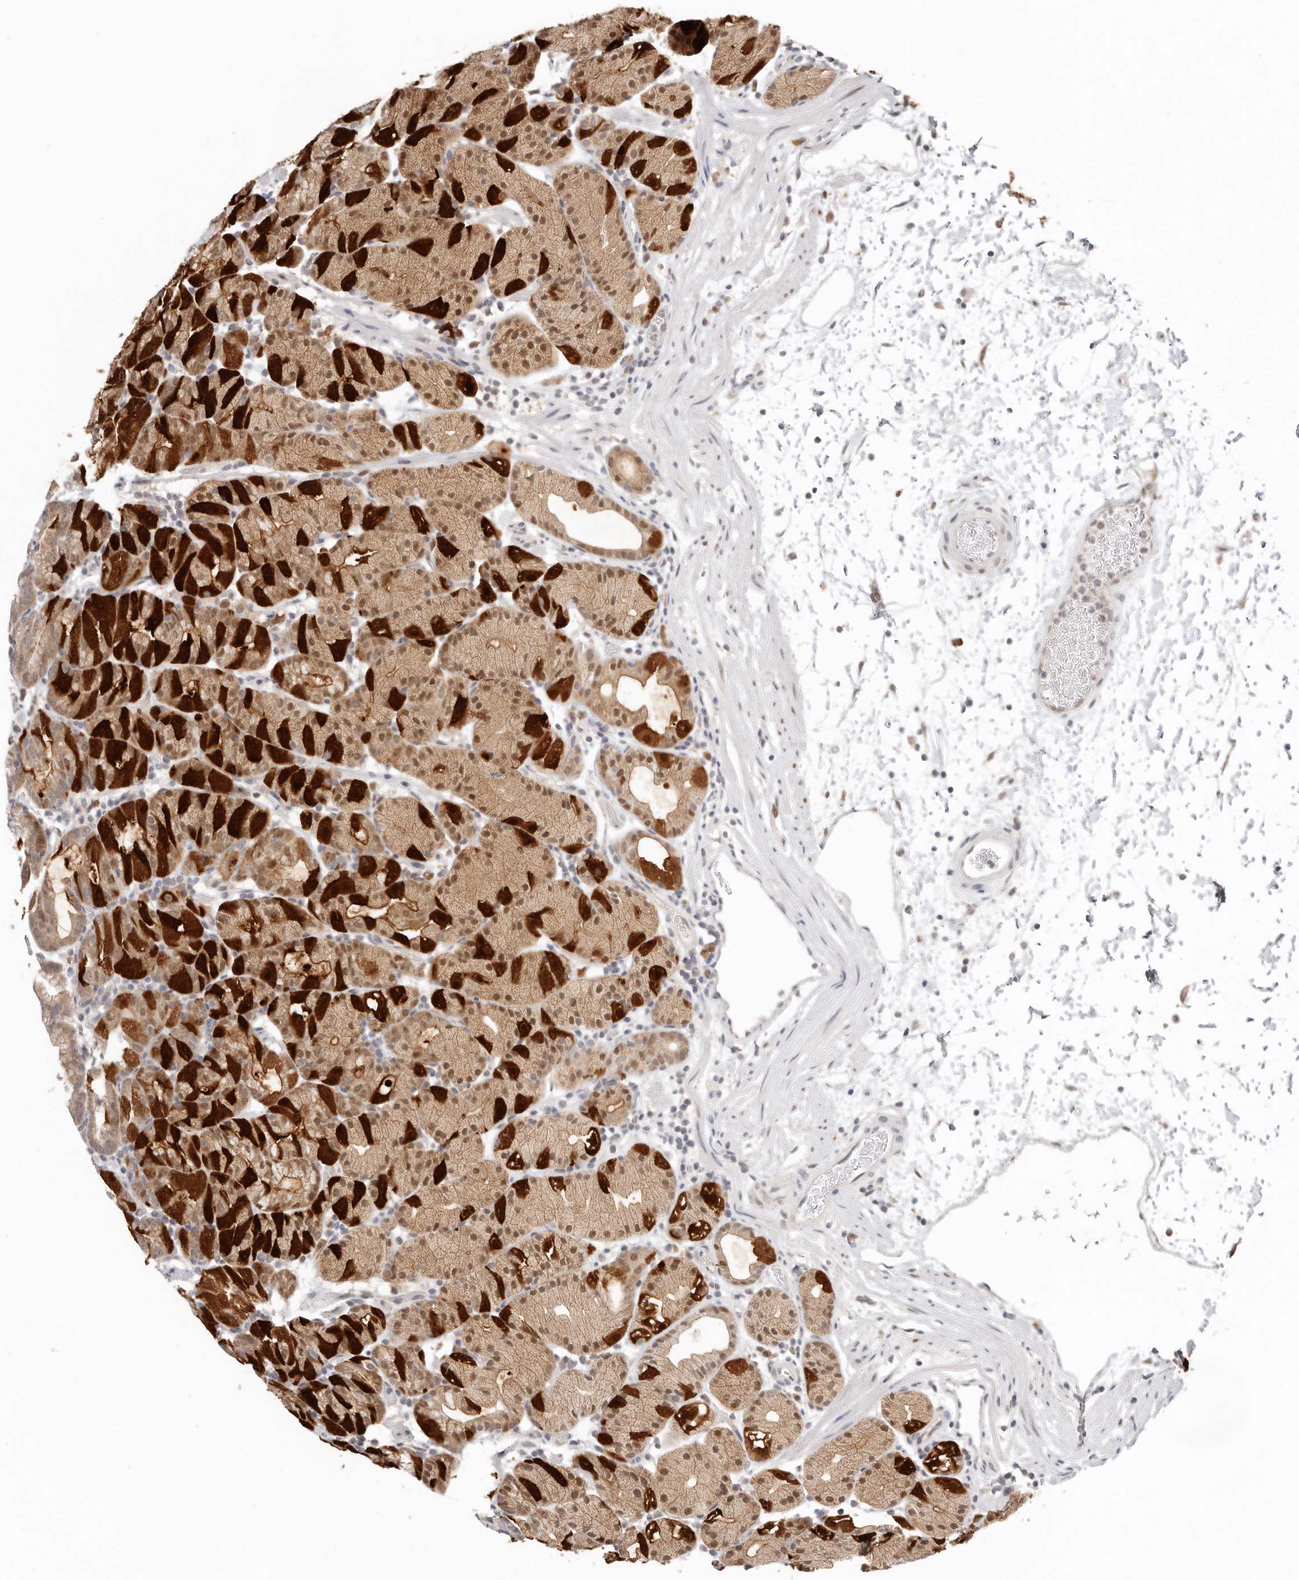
{"staining": {"intensity": "strong", "quantity": "25%-75%", "location": "cytoplasmic/membranous,nuclear"}, "tissue": "stomach", "cell_type": "Glandular cells", "image_type": "normal", "snomed": [{"axis": "morphology", "description": "Normal tissue, NOS"}, {"axis": "topography", "description": "Stomach, upper"}], "caption": "About 25%-75% of glandular cells in unremarkable human stomach show strong cytoplasmic/membranous,nuclear protein positivity as visualized by brown immunohistochemical staining.", "gene": "LARP7", "patient": {"sex": "male", "age": 48}}